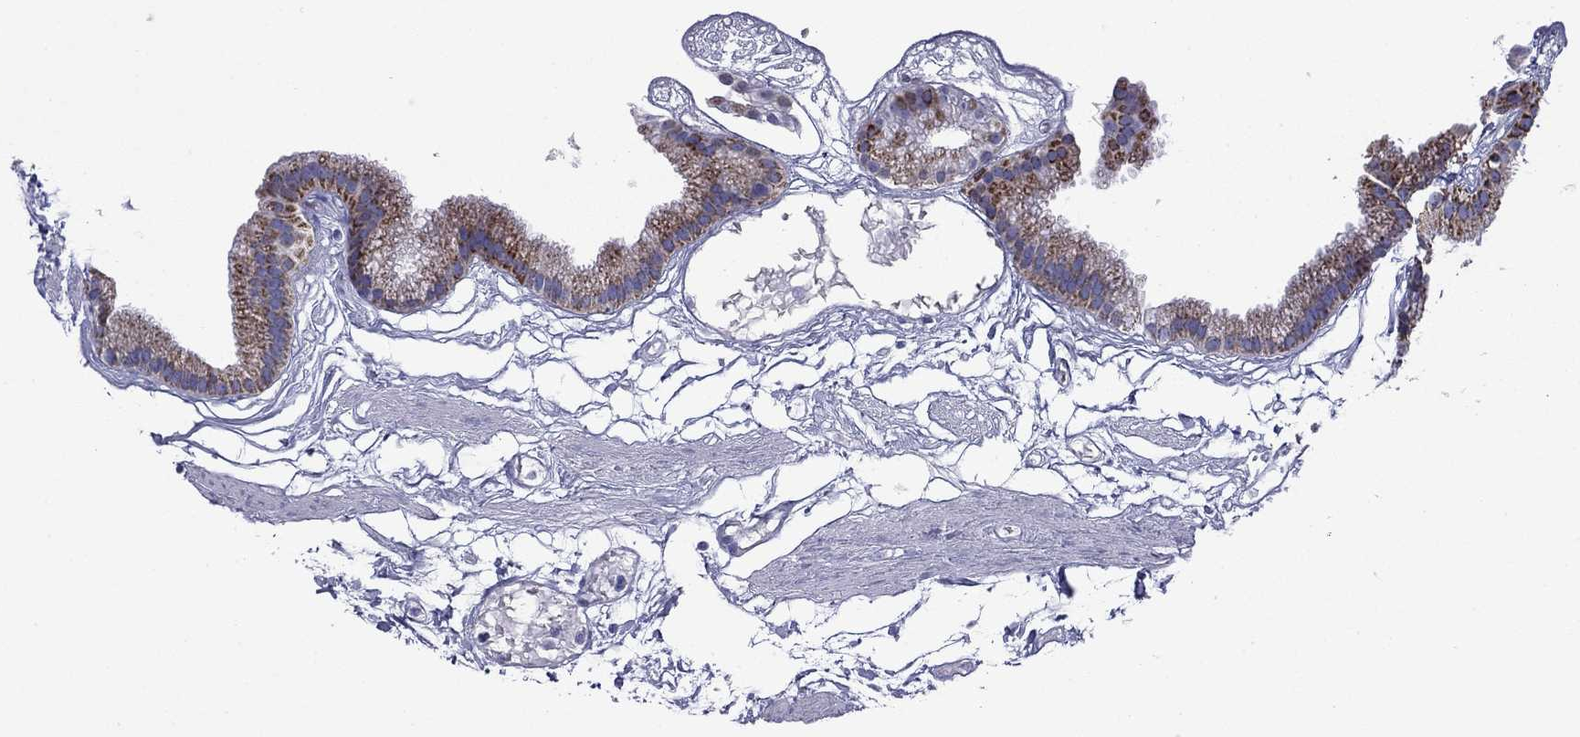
{"staining": {"intensity": "strong", "quantity": ">75%", "location": "cytoplasmic/membranous"}, "tissue": "gallbladder", "cell_type": "Glandular cells", "image_type": "normal", "snomed": [{"axis": "morphology", "description": "Normal tissue, NOS"}, {"axis": "topography", "description": "Gallbladder"}], "caption": "Gallbladder was stained to show a protein in brown. There is high levels of strong cytoplasmic/membranous expression in approximately >75% of glandular cells. The staining was performed using DAB, with brown indicating positive protein expression. Nuclei are stained blue with hematoxylin.", "gene": "ACADSB", "patient": {"sex": "female", "age": 45}}